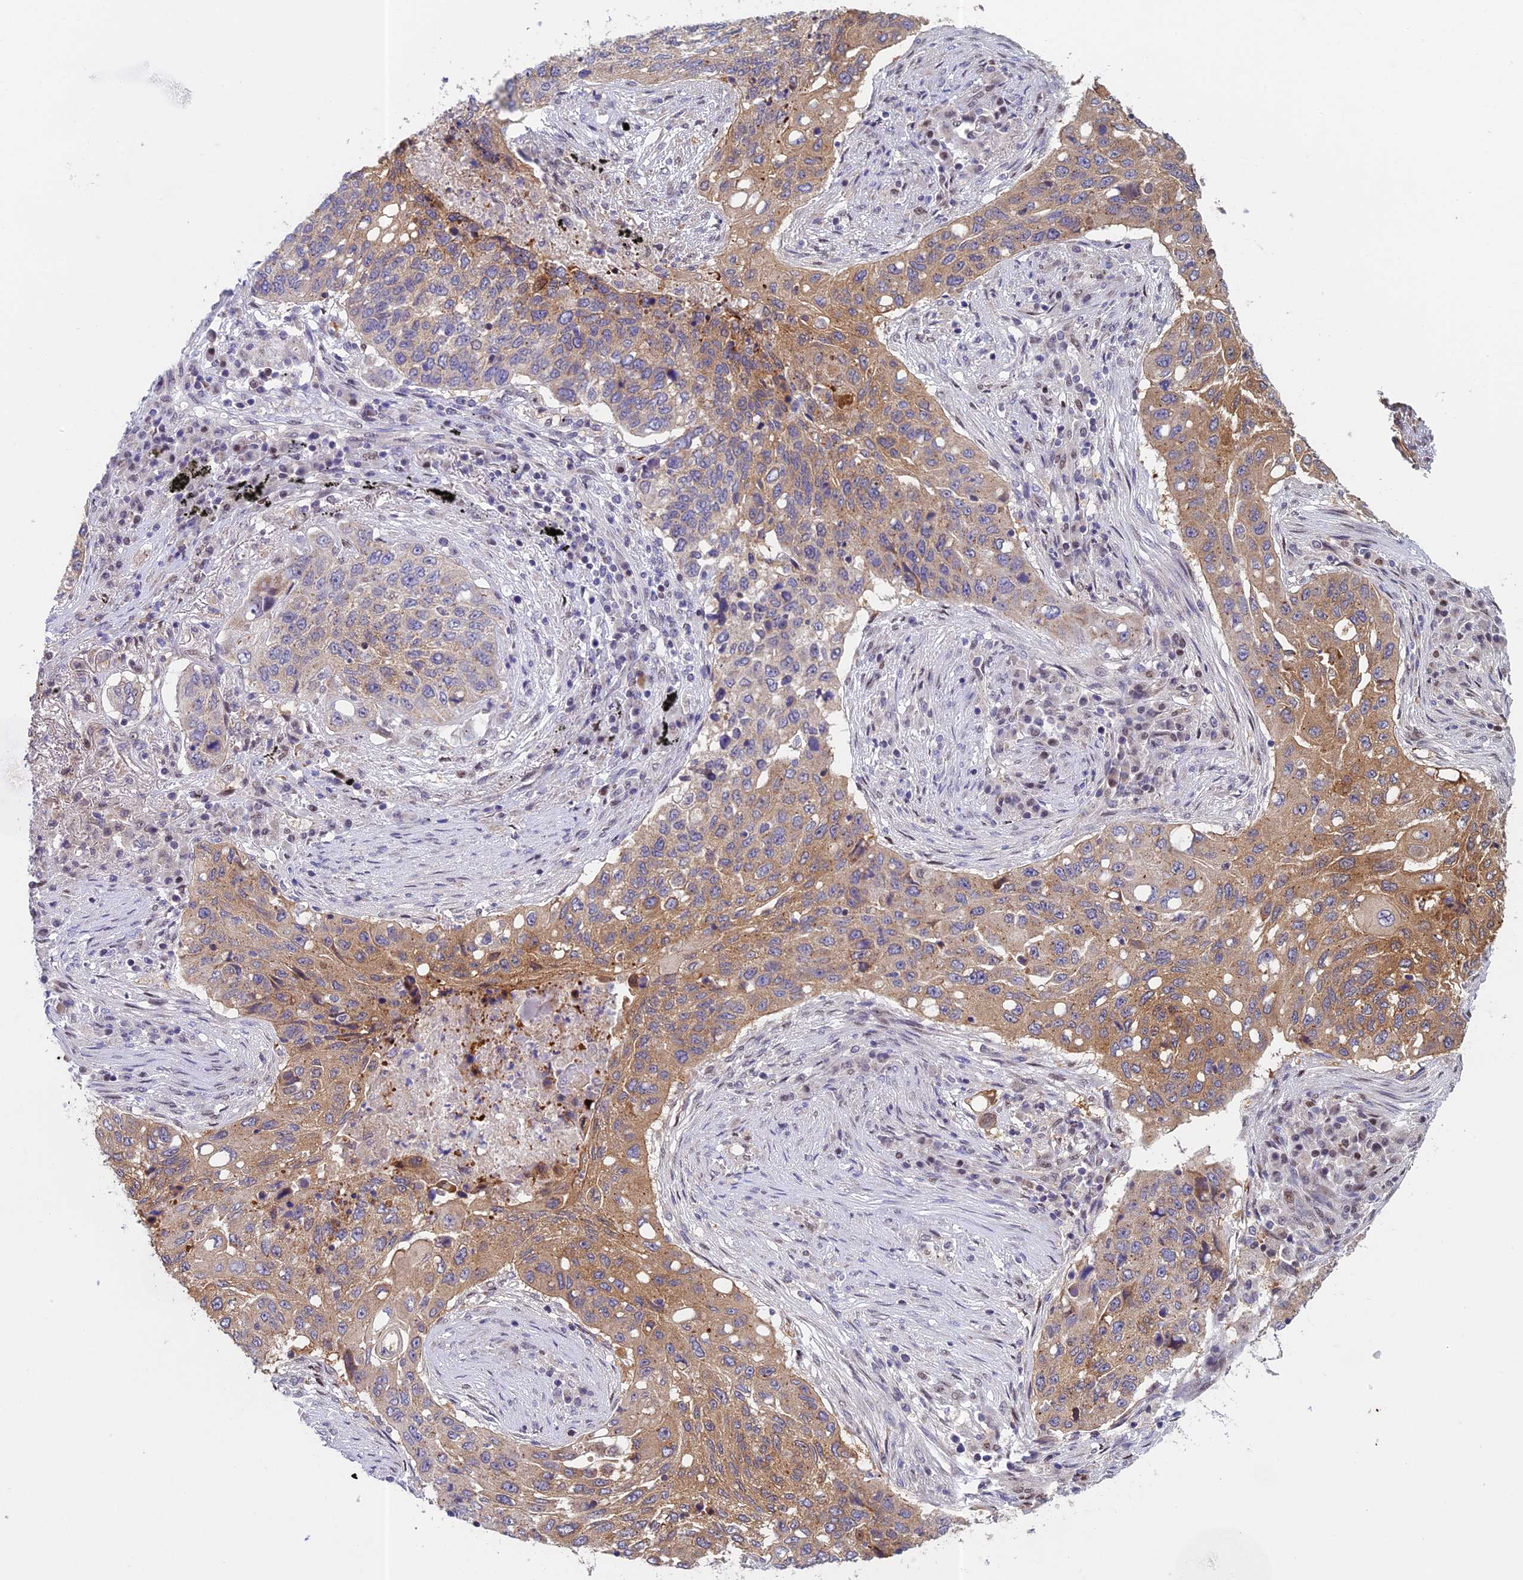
{"staining": {"intensity": "moderate", "quantity": ">75%", "location": "cytoplasmic/membranous"}, "tissue": "lung cancer", "cell_type": "Tumor cells", "image_type": "cancer", "snomed": [{"axis": "morphology", "description": "Squamous cell carcinoma, NOS"}, {"axis": "topography", "description": "Lung"}], "caption": "An image of lung cancer stained for a protein exhibits moderate cytoplasmic/membranous brown staining in tumor cells. The staining is performed using DAB brown chromogen to label protein expression. The nuclei are counter-stained blue using hematoxylin.", "gene": "MRPL17", "patient": {"sex": "female", "age": 63}}